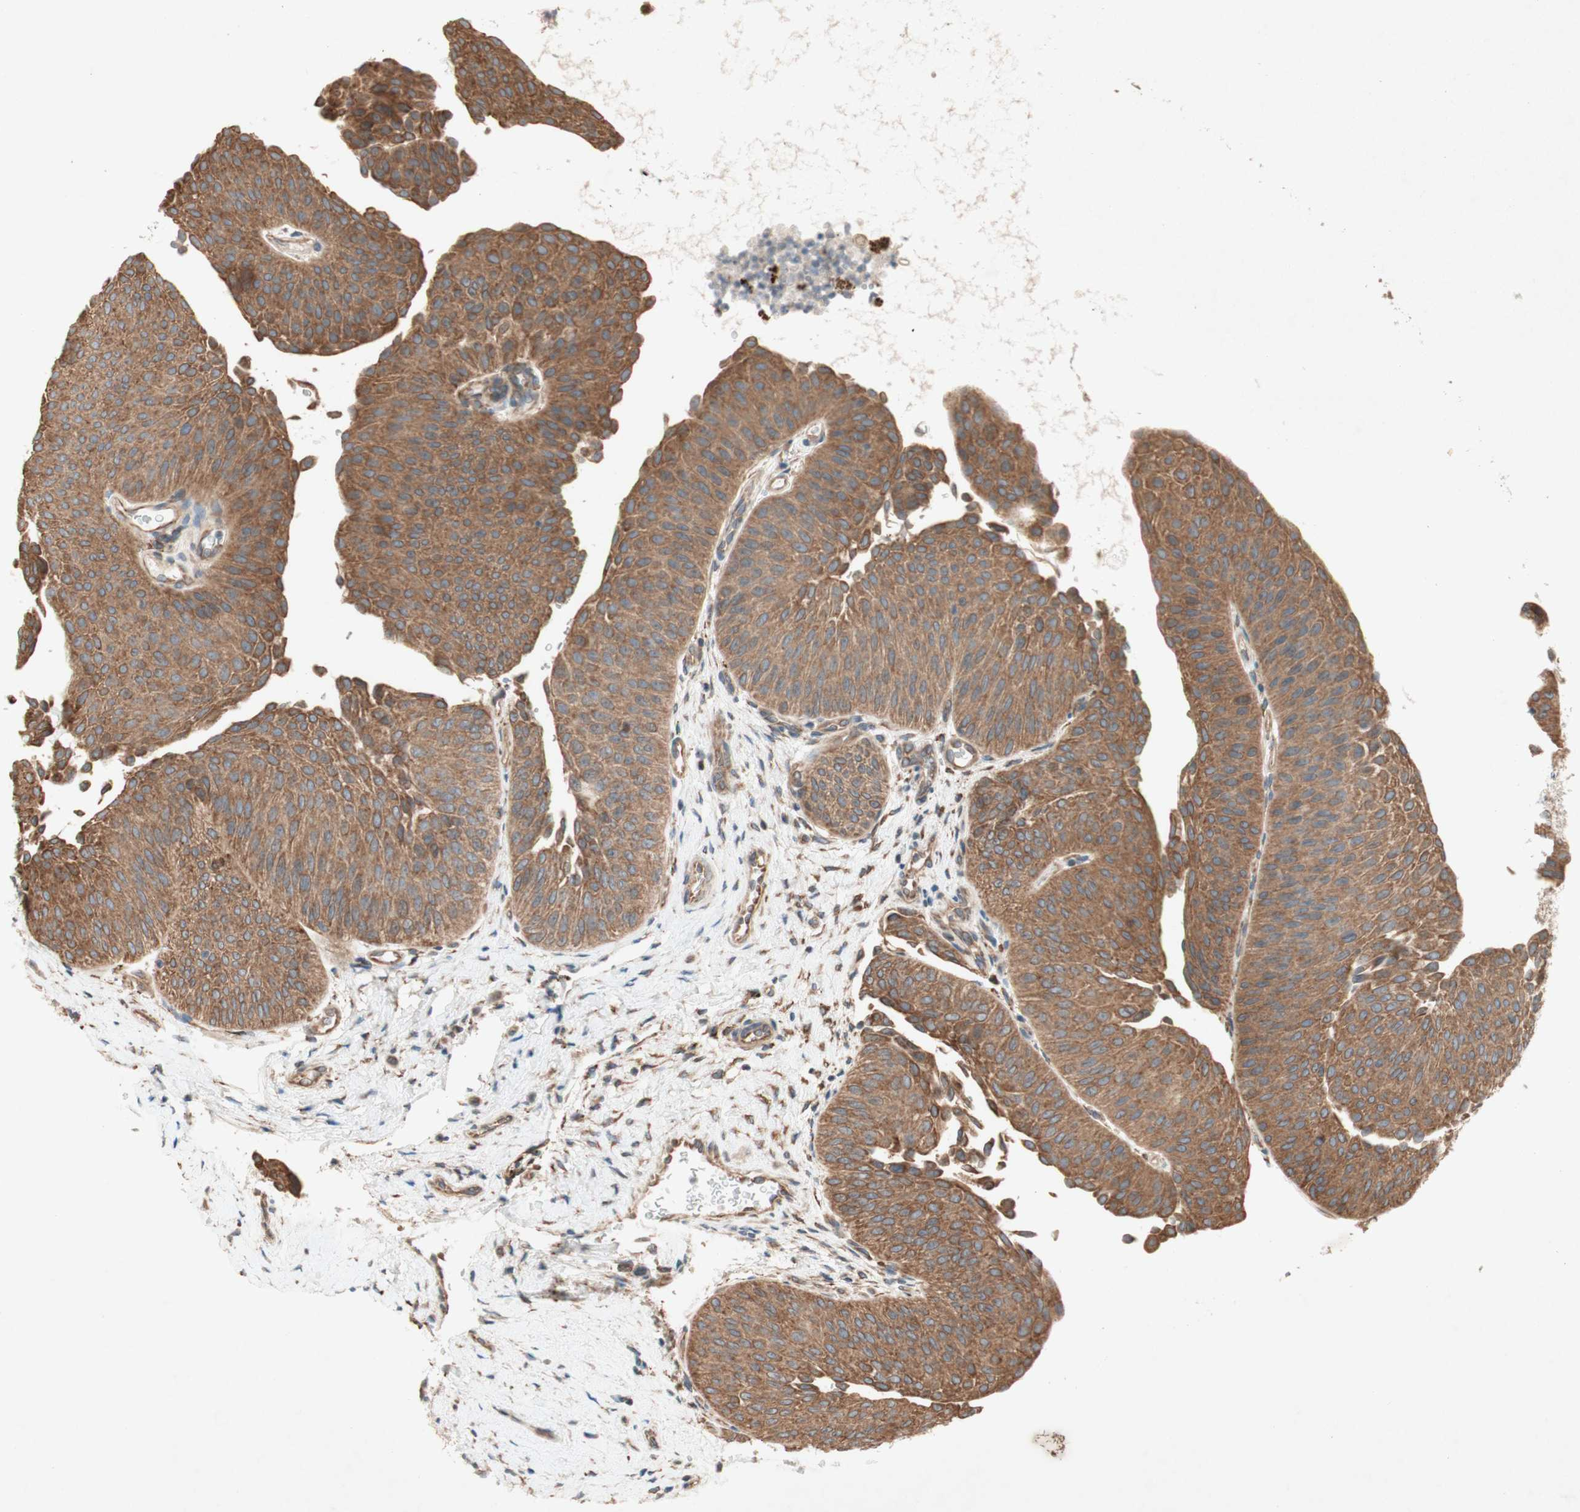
{"staining": {"intensity": "moderate", "quantity": ">75%", "location": "cytoplasmic/membranous"}, "tissue": "urothelial cancer", "cell_type": "Tumor cells", "image_type": "cancer", "snomed": [{"axis": "morphology", "description": "Urothelial carcinoma, Low grade"}, {"axis": "topography", "description": "Urinary bladder"}], "caption": "Immunohistochemical staining of human low-grade urothelial carcinoma exhibits moderate cytoplasmic/membranous protein staining in about >75% of tumor cells.", "gene": "SOCS2", "patient": {"sex": "female", "age": 60}}